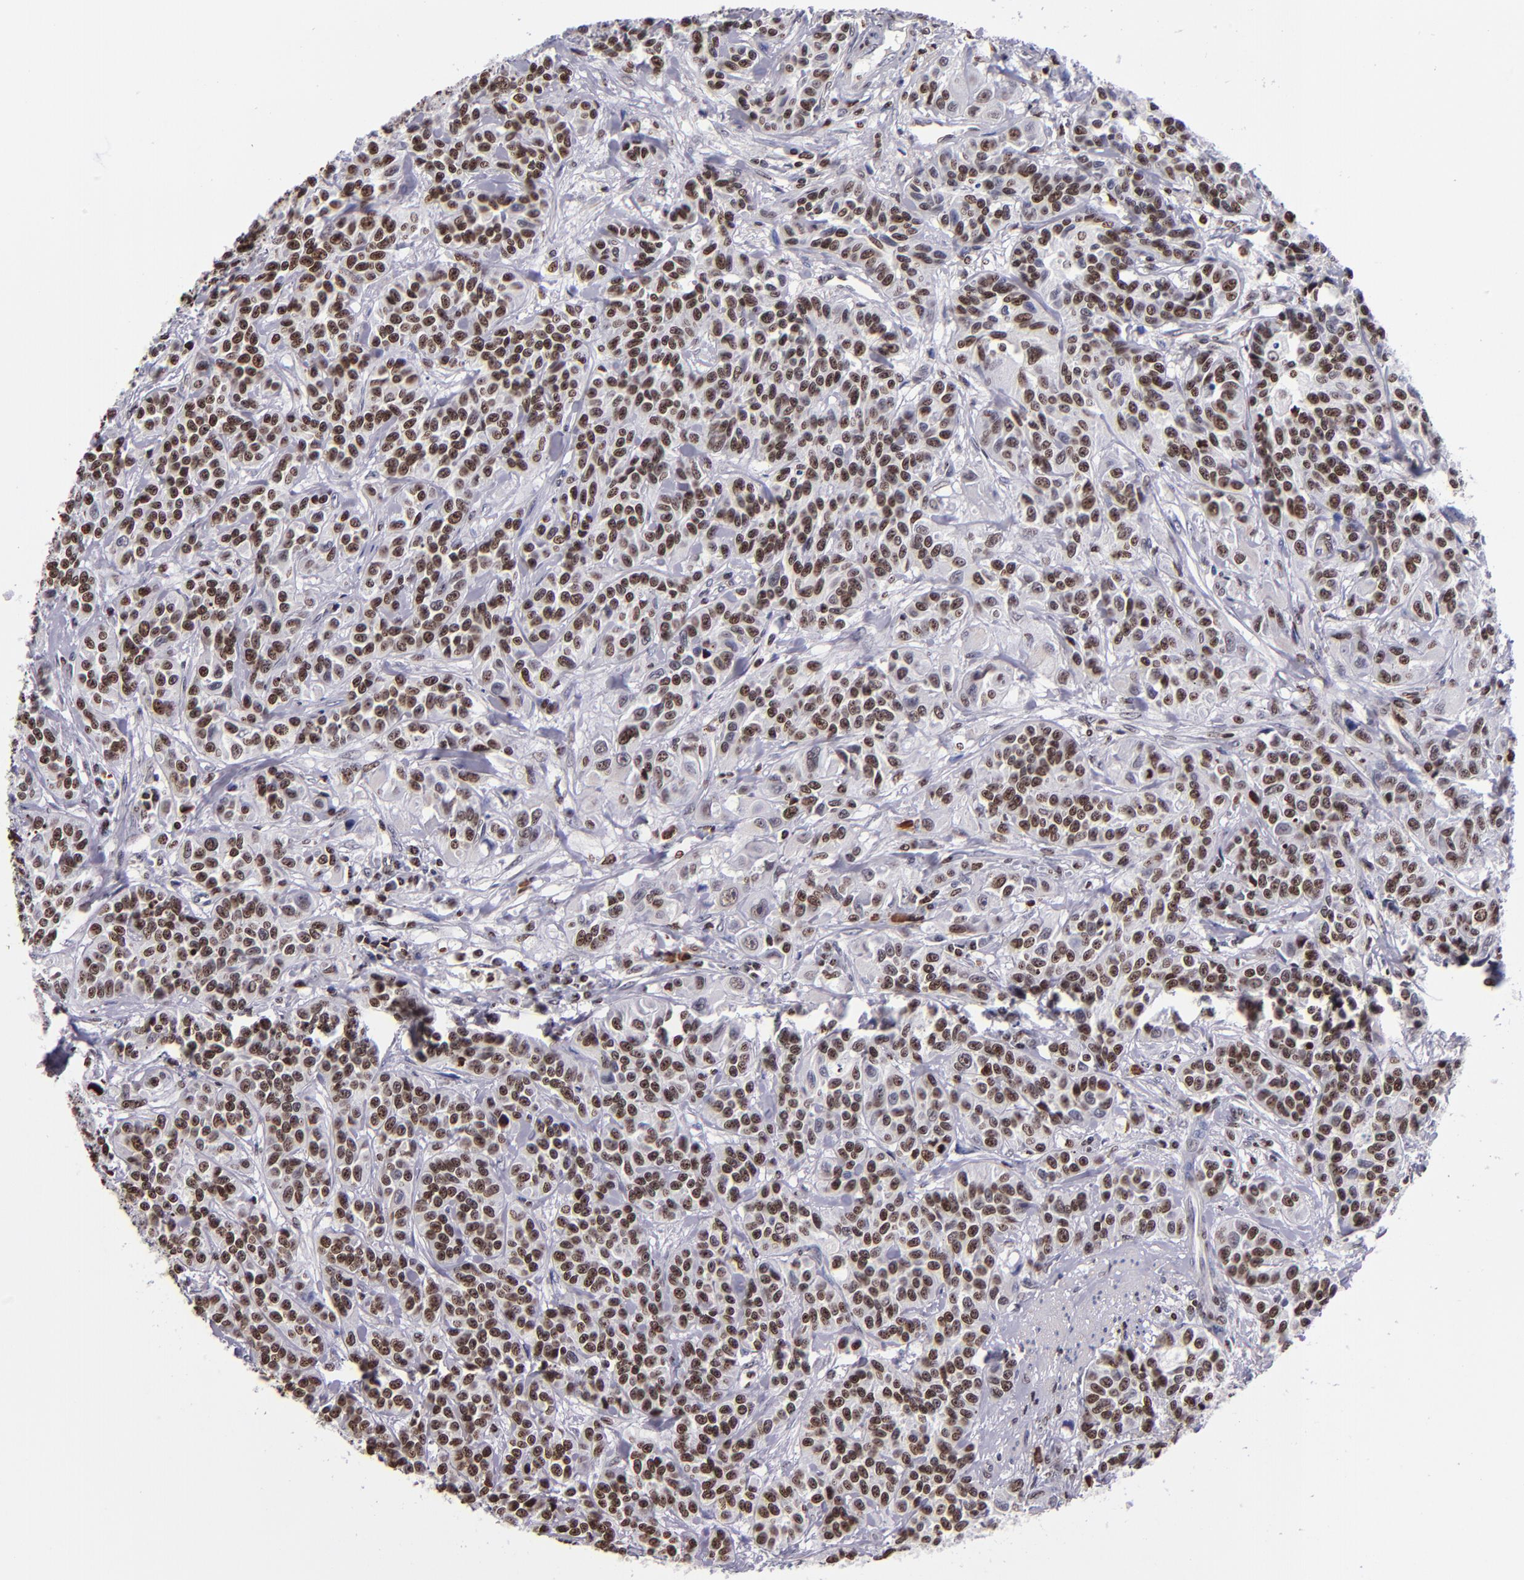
{"staining": {"intensity": "moderate", "quantity": ">75%", "location": "nuclear"}, "tissue": "urothelial cancer", "cell_type": "Tumor cells", "image_type": "cancer", "snomed": [{"axis": "morphology", "description": "Urothelial carcinoma, High grade"}, {"axis": "topography", "description": "Urinary bladder"}], "caption": "Brown immunohistochemical staining in human high-grade urothelial carcinoma displays moderate nuclear expression in about >75% of tumor cells.", "gene": "CDKL5", "patient": {"sex": "female", "age": 81}}